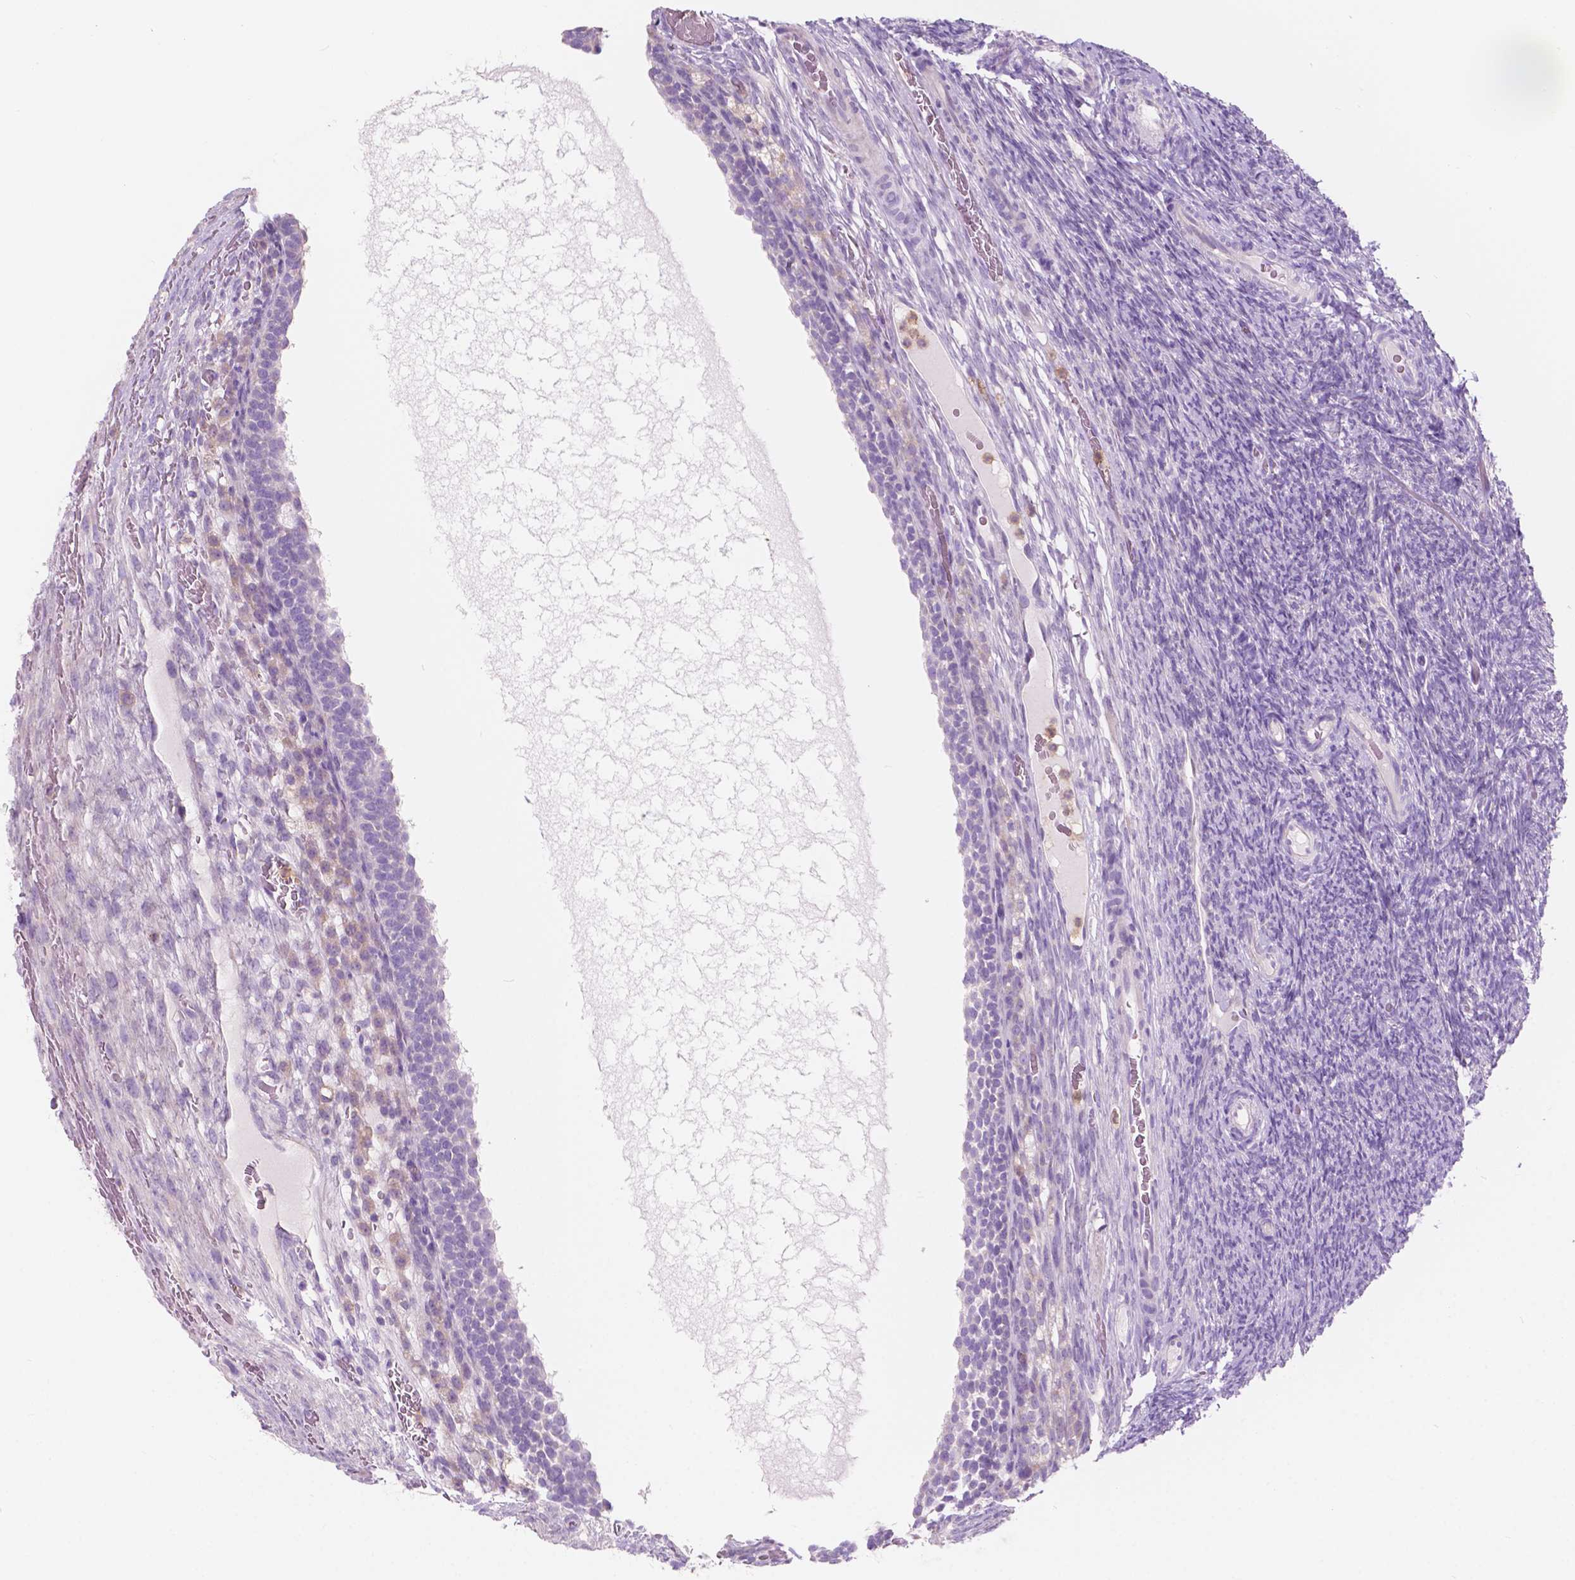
{"staining": {"intensity": "negative", "quantity": "none", "location": "none"}, "tissue": "ovary", "cell_type": "Follicle cells", "image_type": "normal", "snomed": [{"axis": "morphology", "description": "Normal tissue, NOS"}, {"axis": "topography", "description": "Ovary"}], "caption": "Immunohistochemical staining of unremarkable ovary displays no significant expression in follicle cells.", "gene": "SEMA4A", "patient": {"sex": "female", "age": 34}}